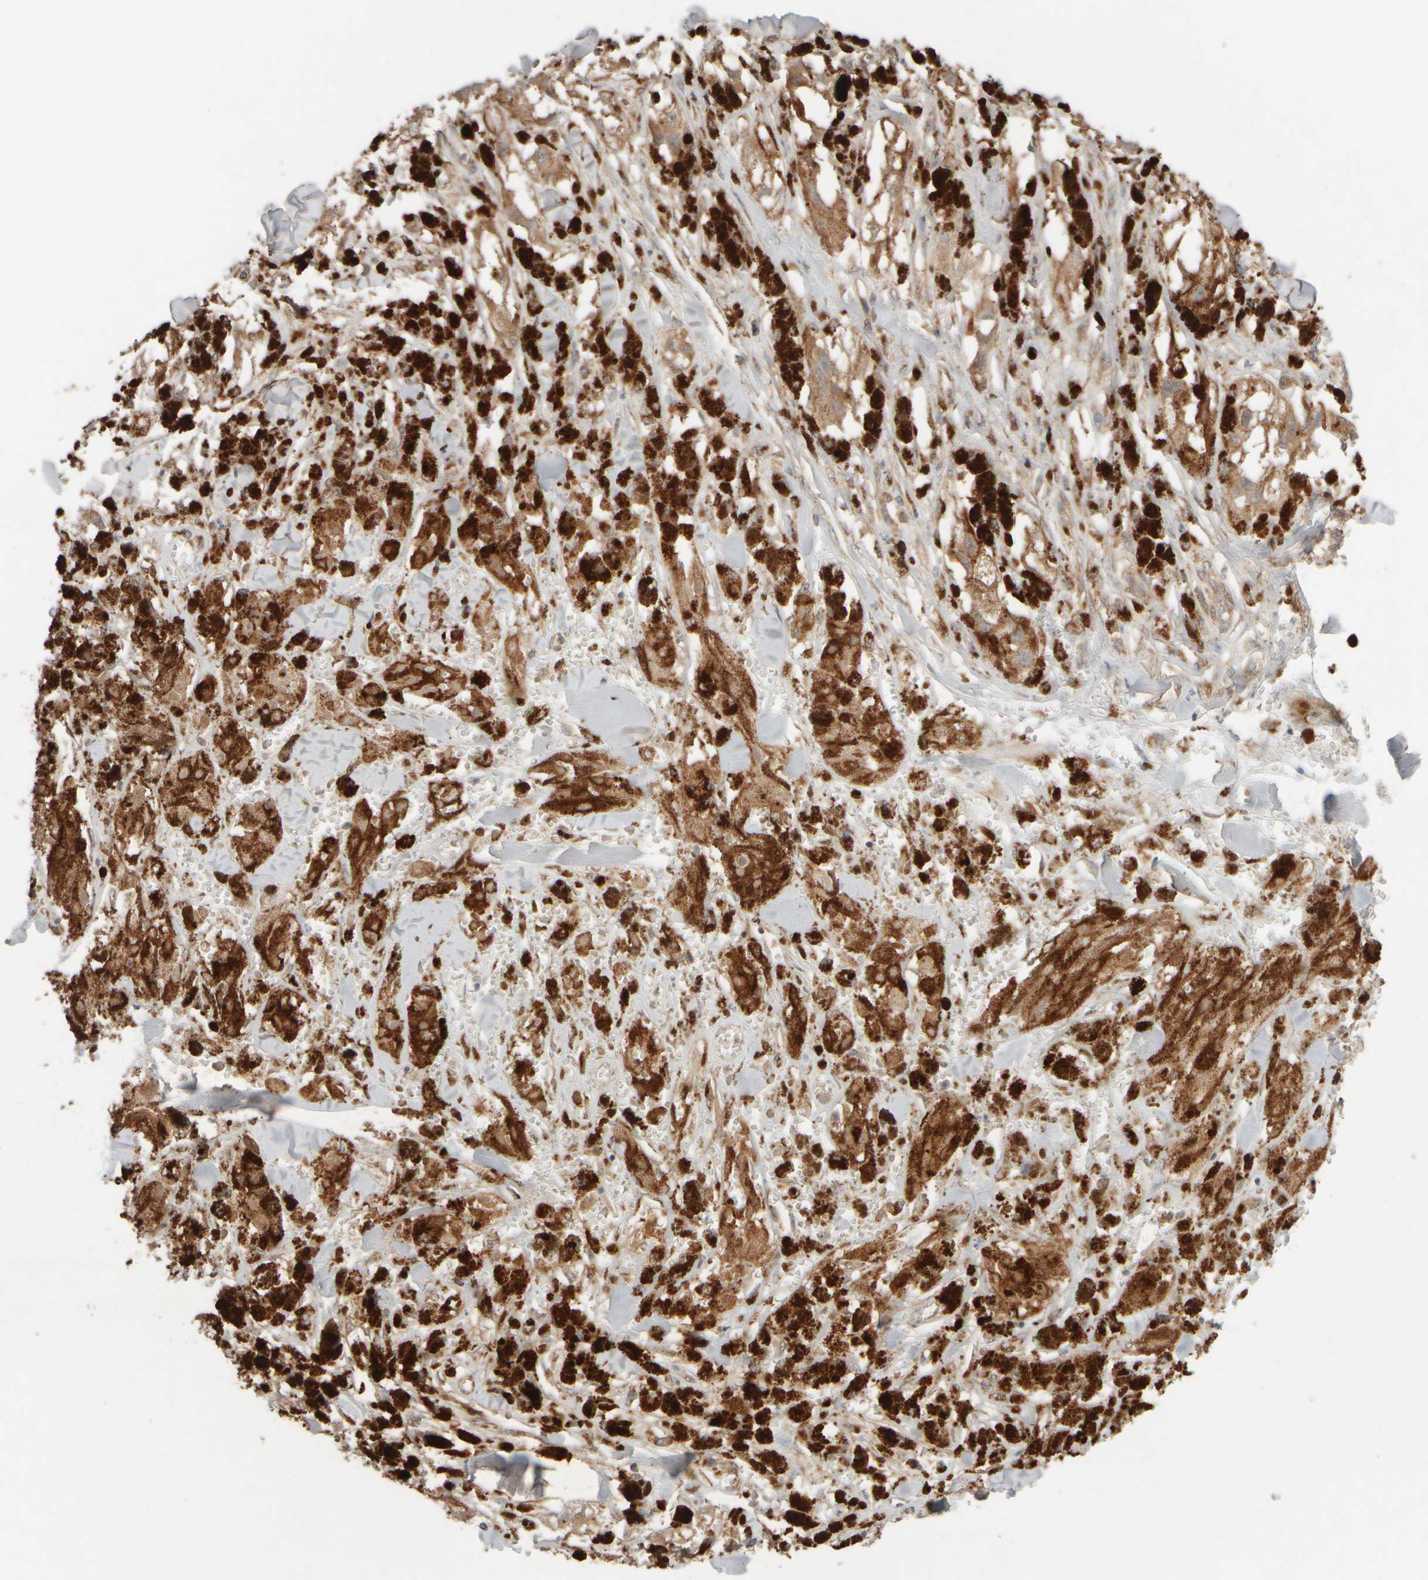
{"staining": {"intensity": "moderate", "quantity": ">75%", "location": "cytoplasmic/membranous"}, "tissue": "melanoma", "cell_type": "Tumor cells", "image_type": "cancer", "snomed": [{"axis": "morphology", "description": "Malignant melanoma, NOS"}, {"axis": "topography", "description": "Skin"}], "caption": "IHC (DAB) staining of human melanoma reveals moderate cytoplasmic/membranous protein staining in approximately >75% of tumor cells. The protein of interest is shown in brown color, while the nuclei are stained blue.", "gene": "EIF2B3", "patient": {"sex": "male", "age": 88}}